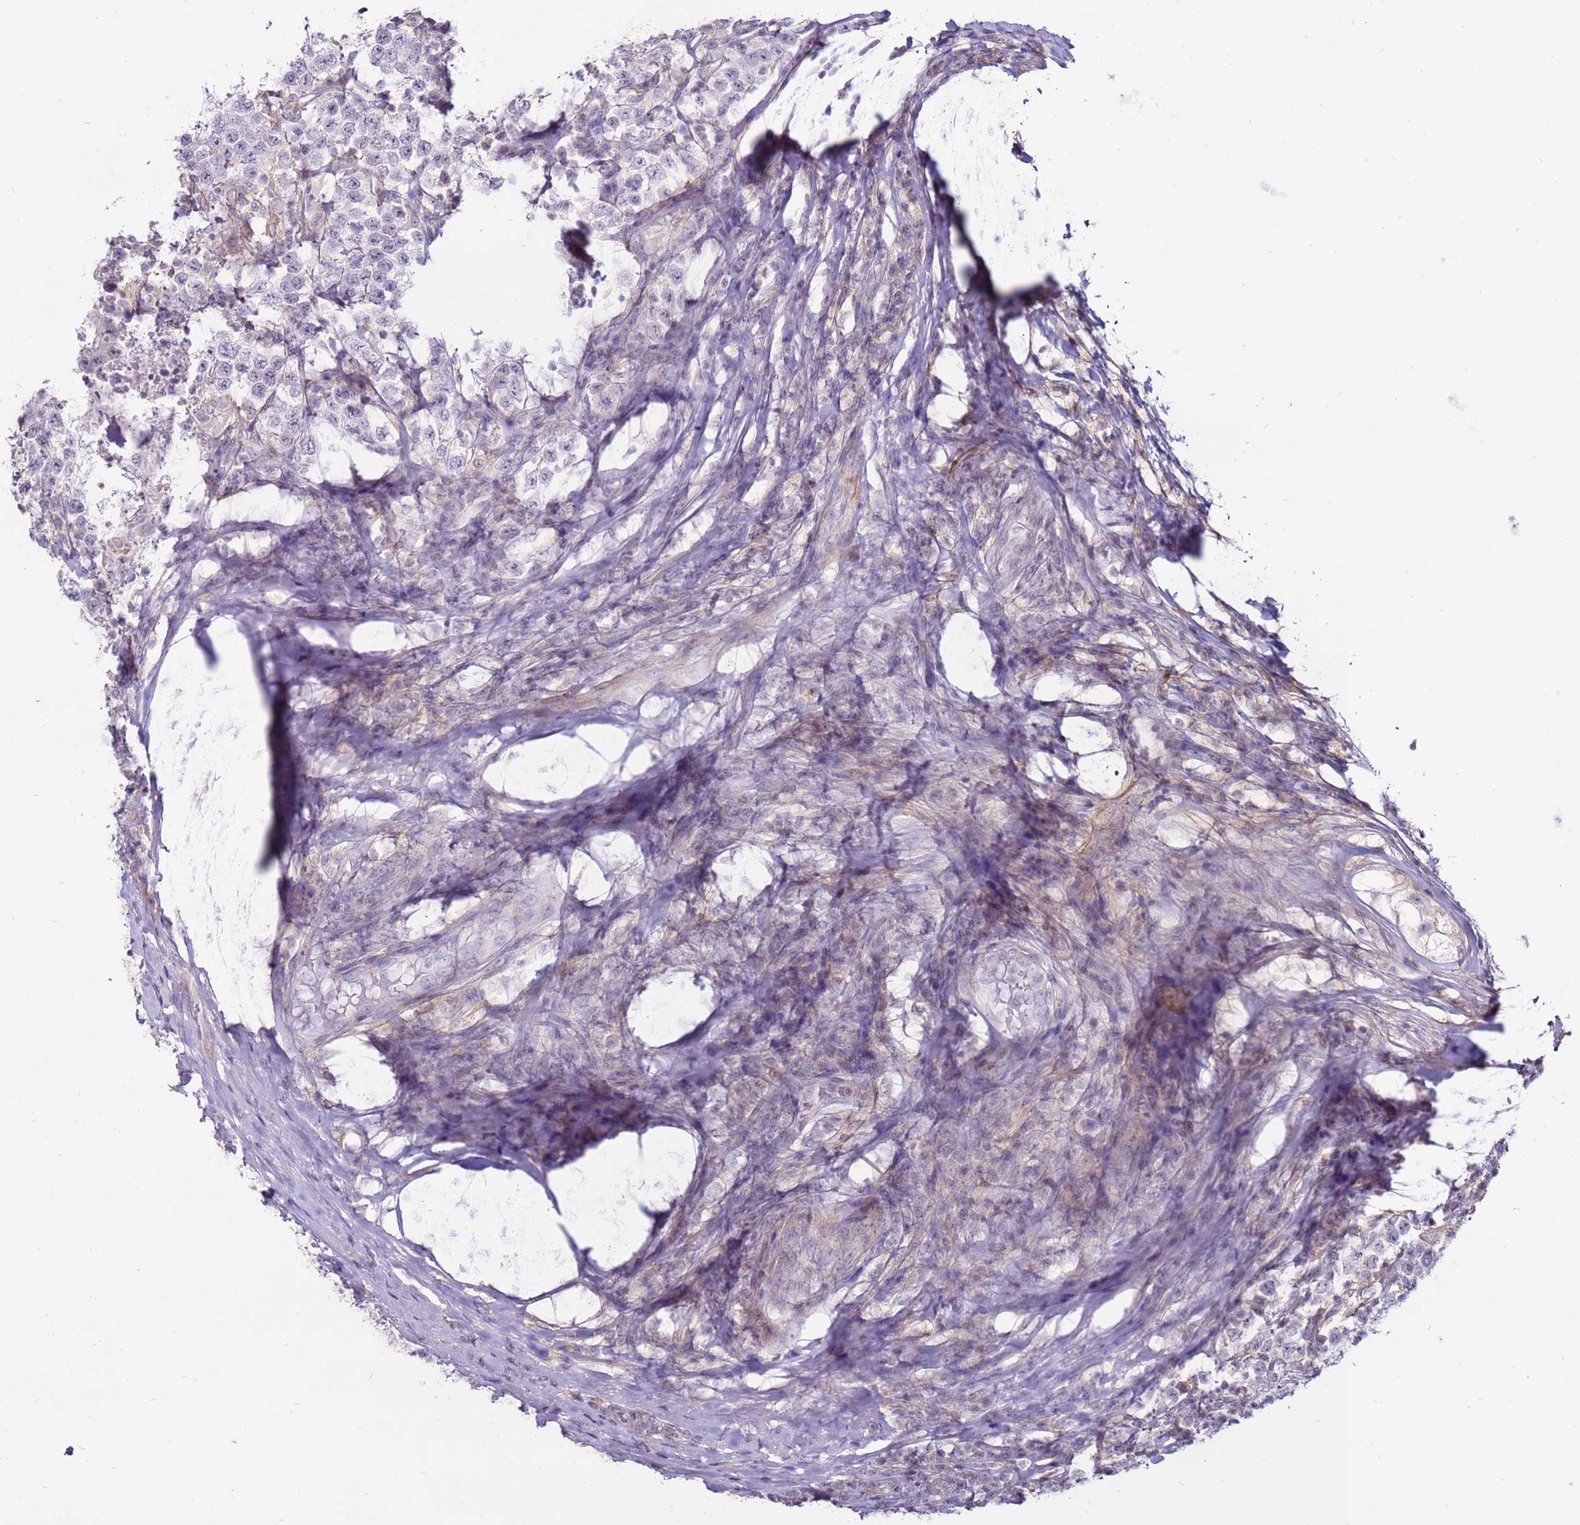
{"staining": {"intensity": "negative", "quantity": "none", "location": "none"}, "tissue": "testis cancer", "cell_type": "Tumor cells", "image_type": "cancer", "snomed": [{"axis": "morphology", "description": "Seminoma, NOS"}, {"axis": "morphology", "description": "Carcinoma, Embryonal, NOS"}, {"axis": "topography", "description": "Testis"}], "caption": "Human testis embryonal carcinoma stained for a protein using immunohistochemistry displays no staining in tumor cells.", "gene": "CLEC4M", "patient": {"sex": "male", "age": 41}}